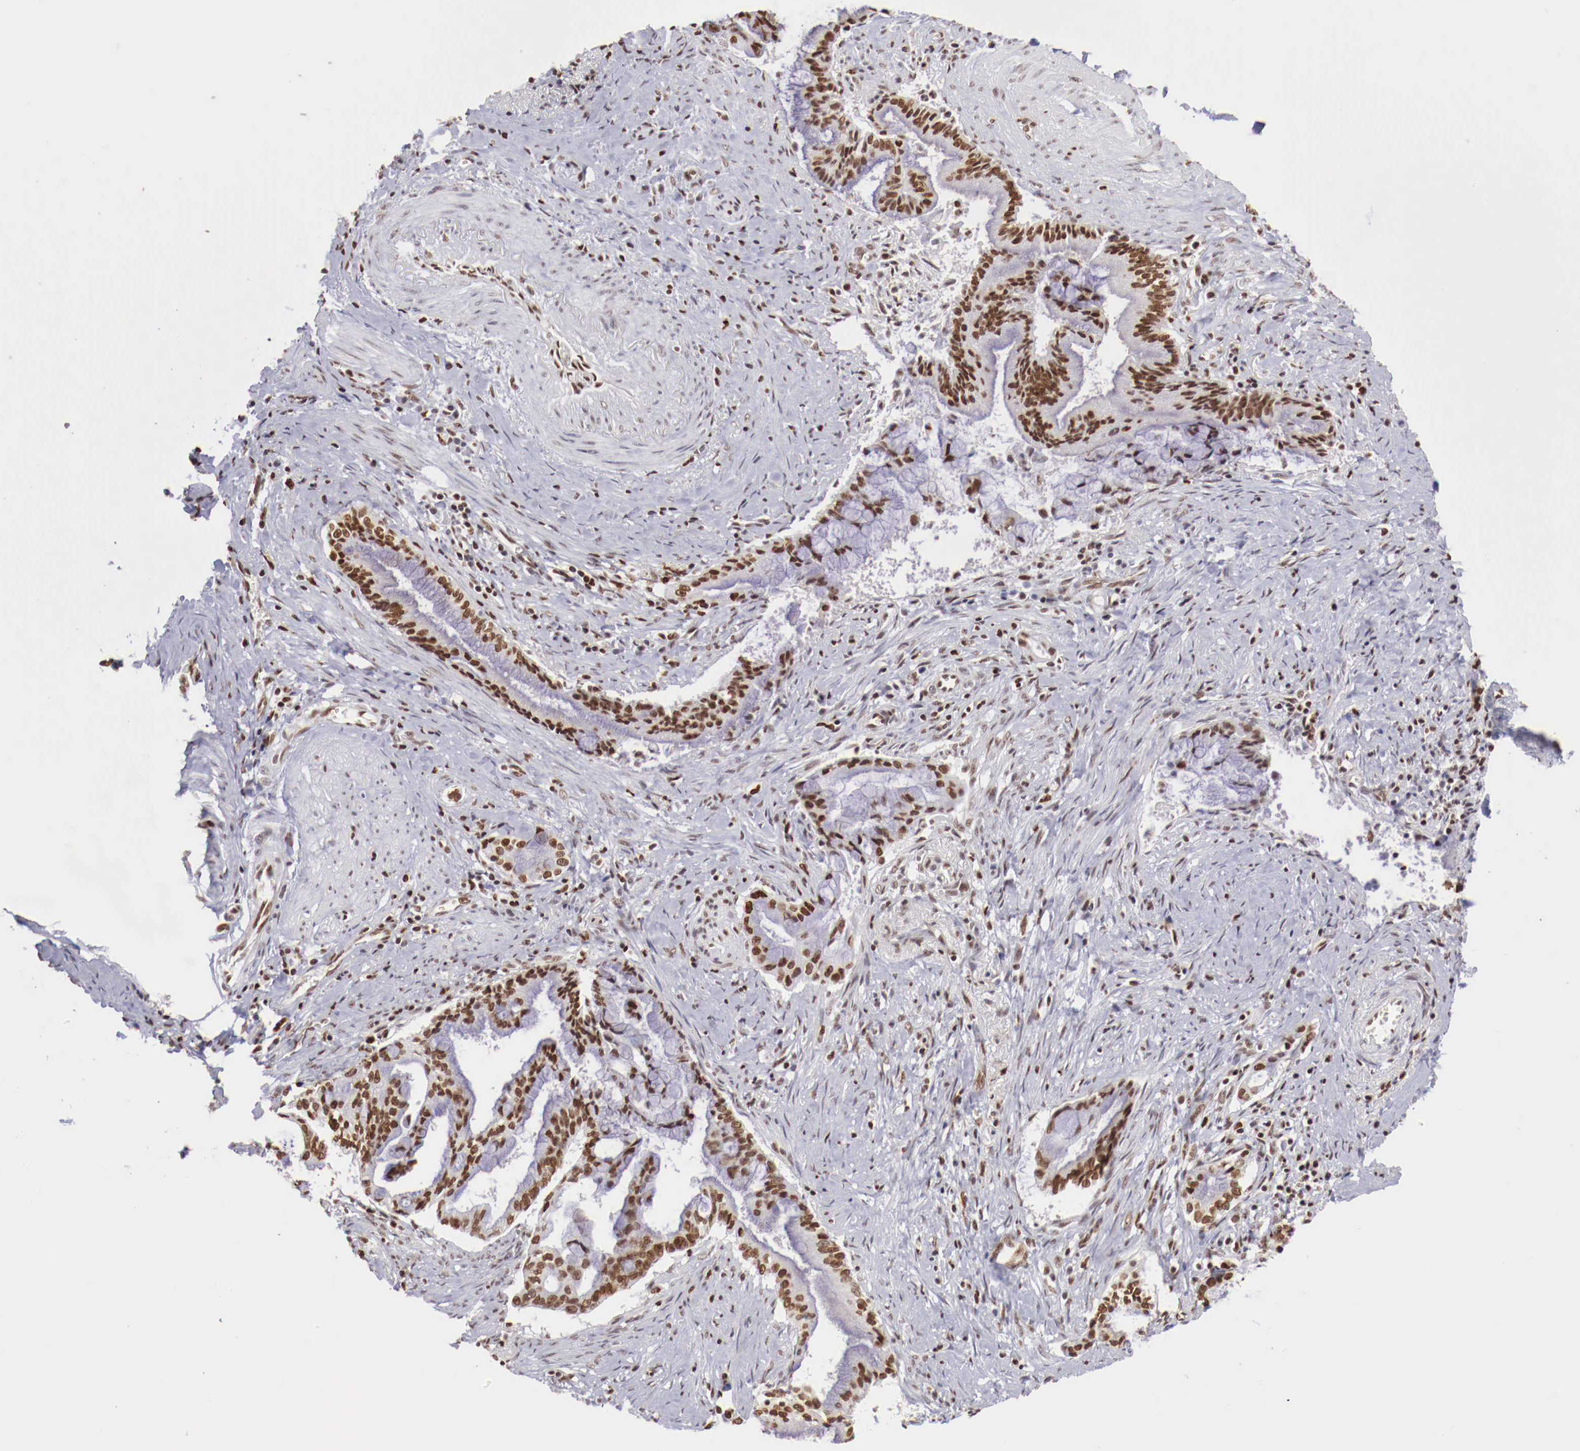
{"staining": {"intensity": "strong", "quantity": ">75%", "location": "nuclear"}, "tissue": "pancreatic cancer", "cell_type": "Tumor cells", "image_type": "cancer", "snomed": [{"axis": "morphology", "description": "Adenocarcinoma, NOS"}, {"axis": "topography", "description": "Pancreas"}], "caption": "Immunohistochemistry (DAB) staining of human pancreatic cancer exhibits strong nuclear protein staining in about >75% of tumor cells.", "gene": "MAX", "patient": {"sex": "male", "age": 59}}